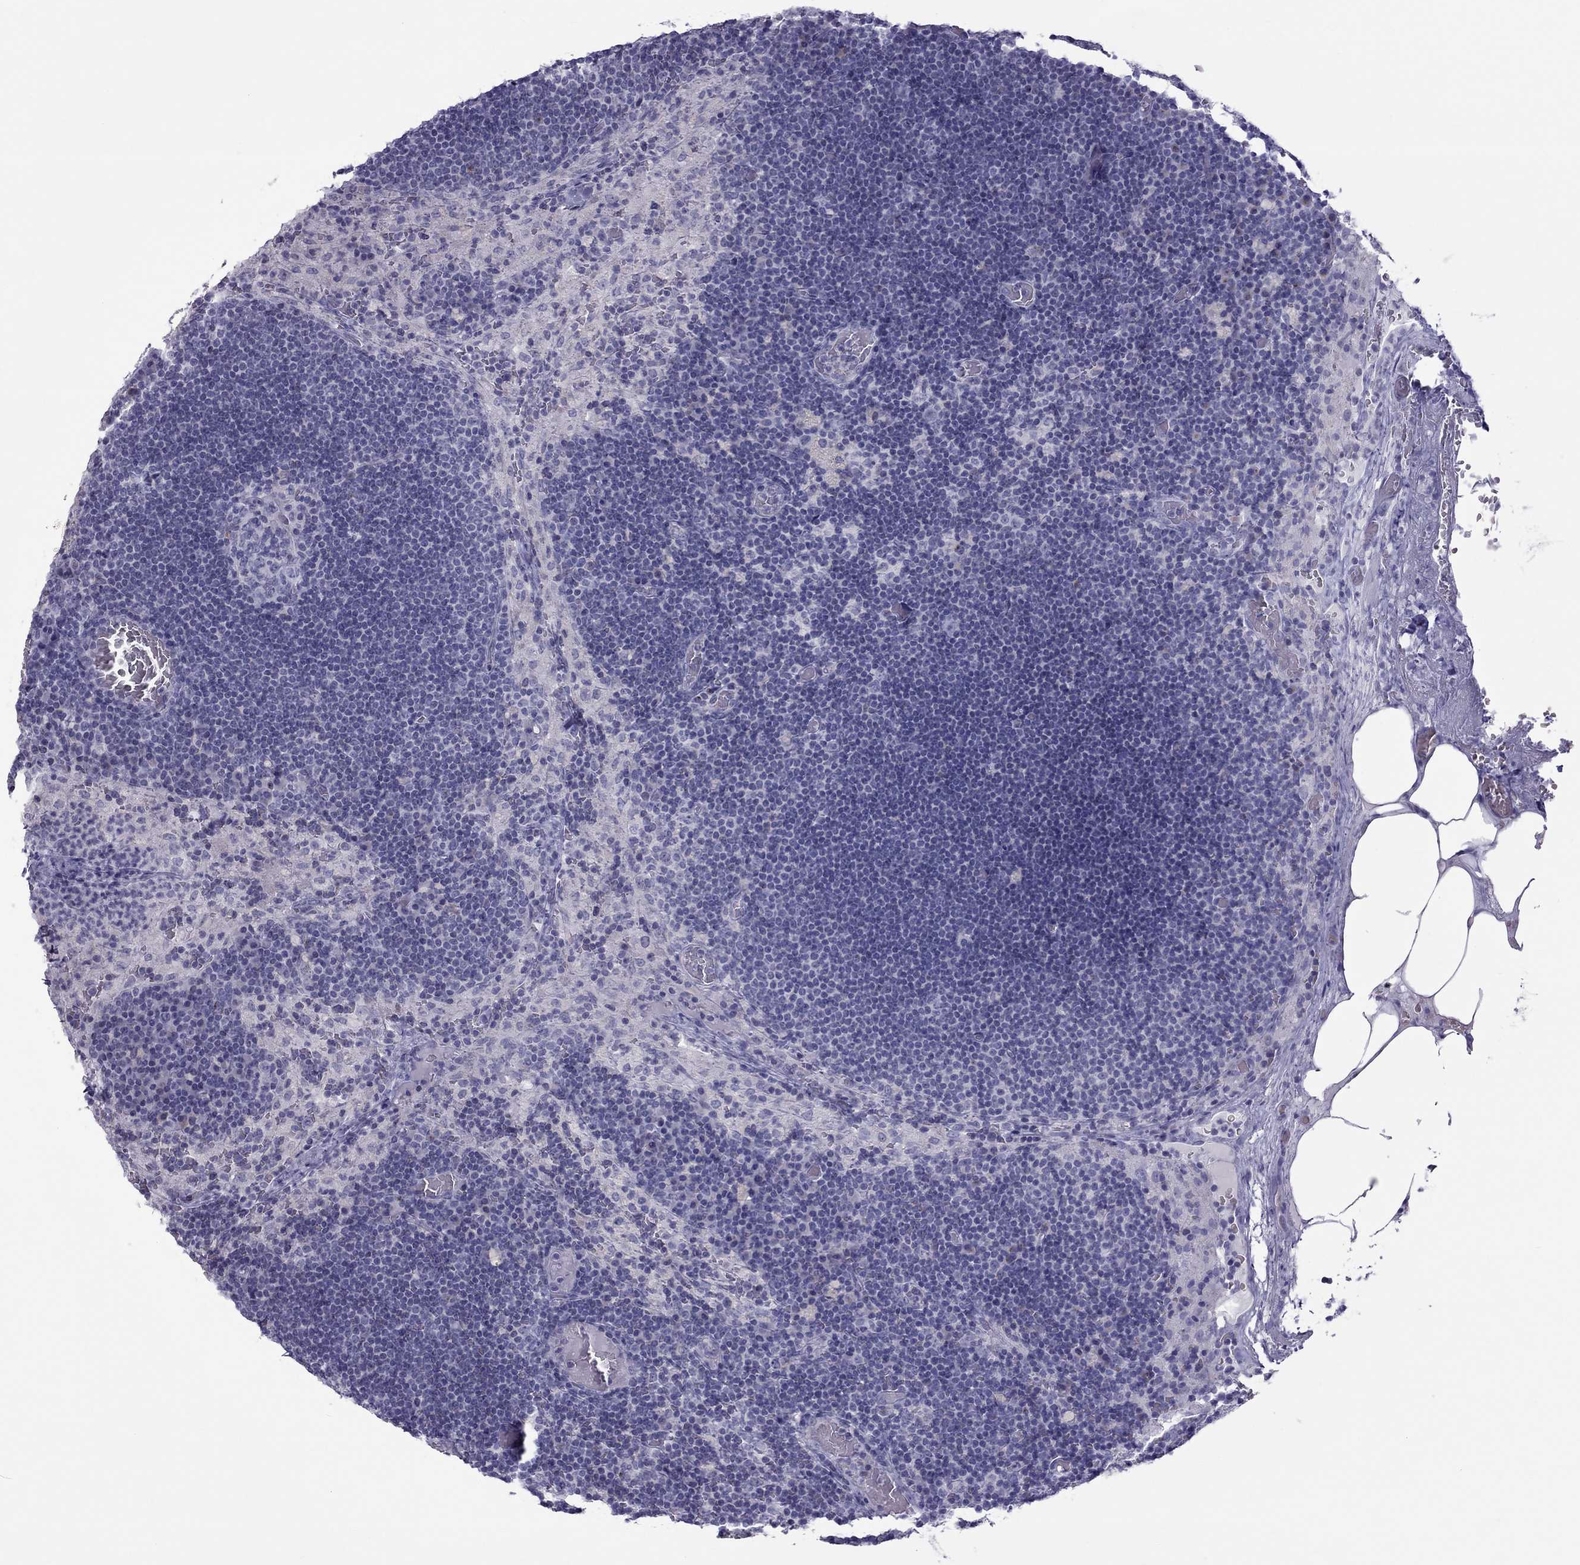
{"staining": {"intensity": "negative", "quantity": "none", "location": "none"}, "tissue": "lymph node", "cell_type": "Germinal center cells", "image_type": "normal", "snomed": [{"axis": "morphology", "description": "Normal tissue, NOS"}, {"axis": "topography", "description": "Lymph node"}], "caption": "Histopathology image shows no protein positivity in germinal center cells of unremarkable lymph node.", "gene": "TEX14", "patient": {"sex": "male", "age": 63}}